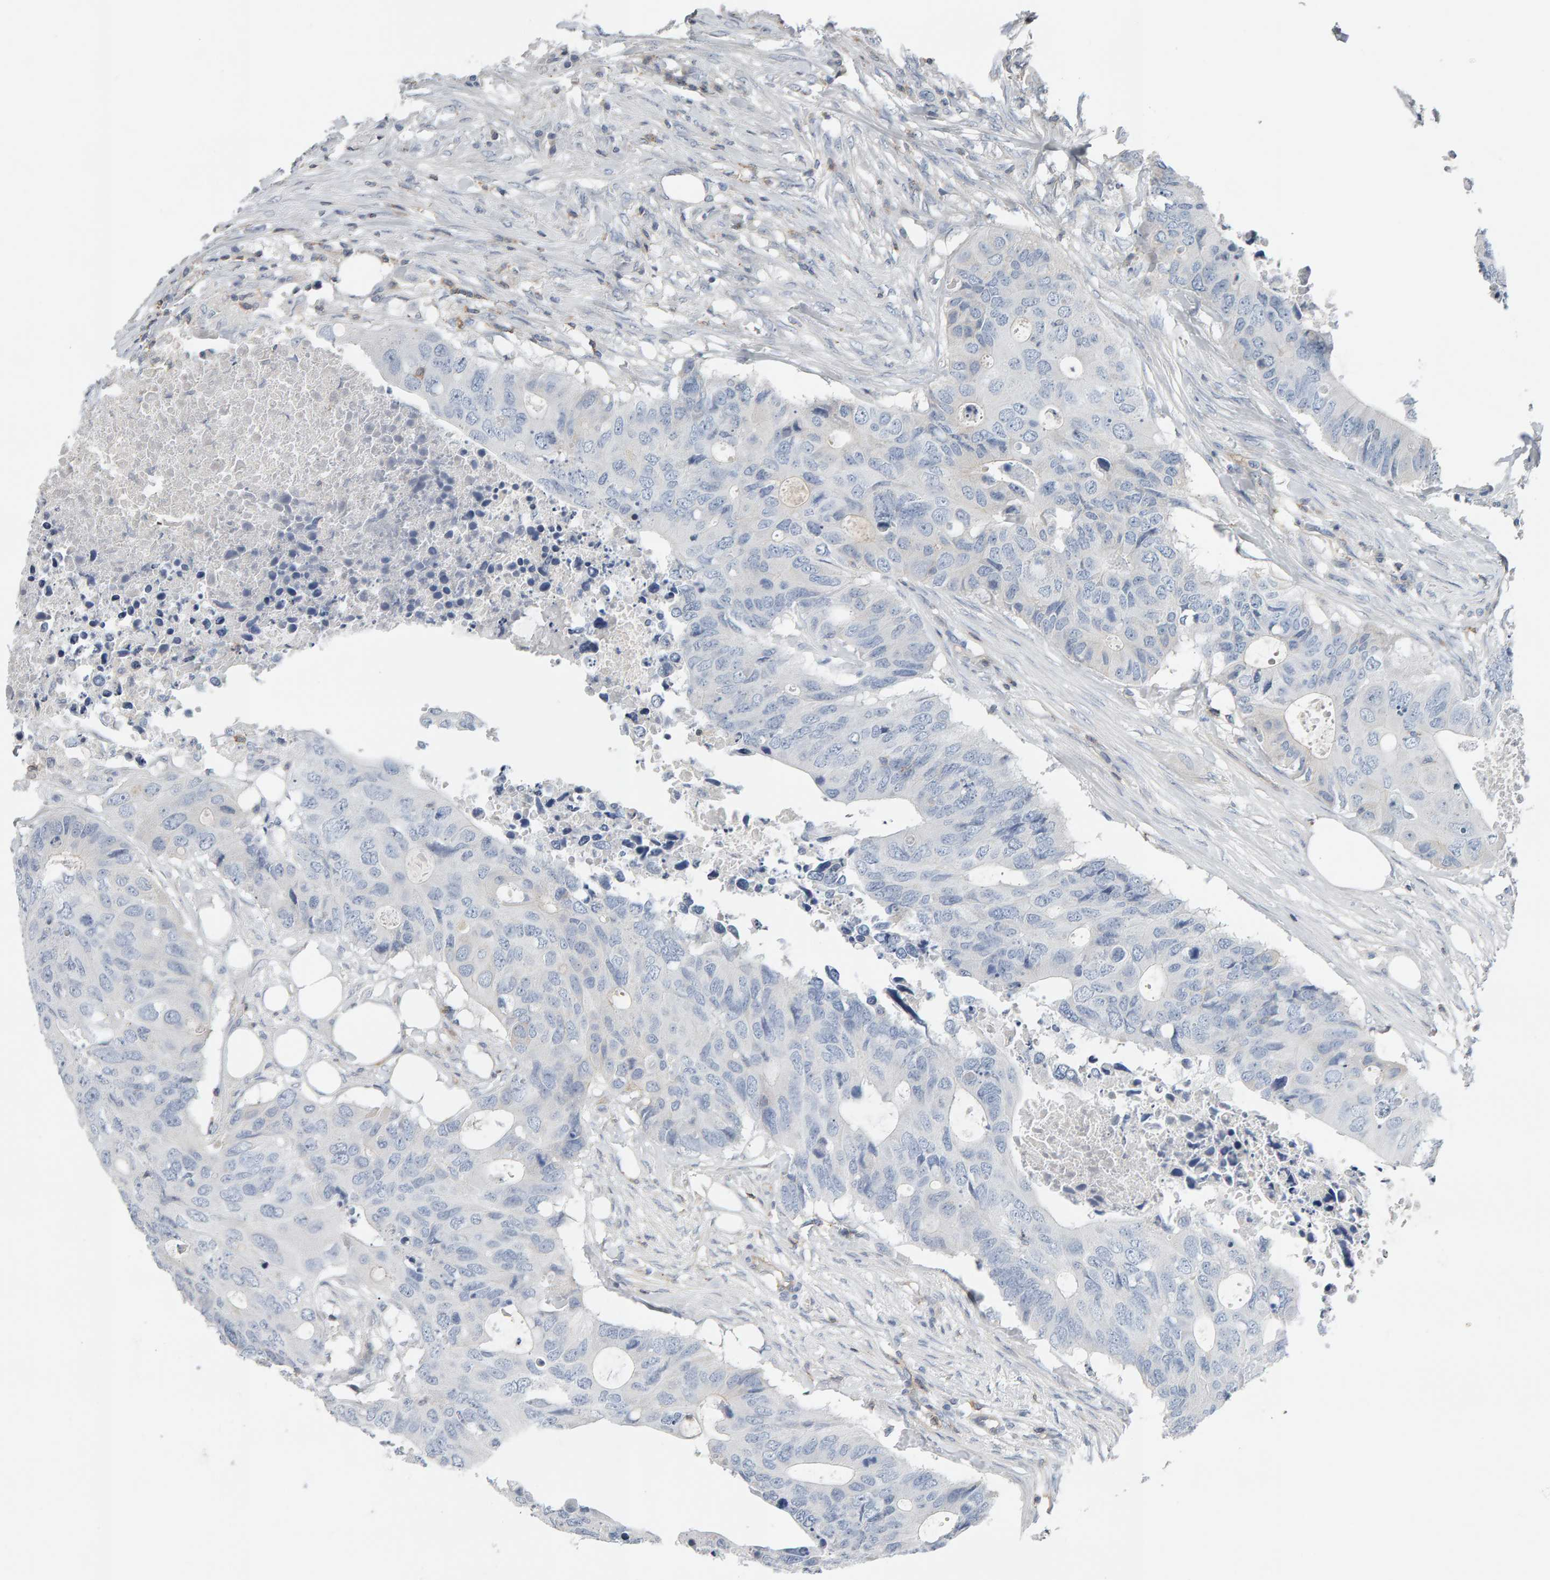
{"staining": {"intensity": "negative", "quantity": "none", "location": "none"}, "tissue": "colorectal cancer", "cell_type": "Tumor cells", "image_type": "cancer", "snomed": [{"axis": "morphology", "description": "Adenocarcinoma, NOS"}, {"axis": "topography", "description": "Colon"}], "caption": "Photomicrograph shows no significant protein positivity in tumor cells of colorectal adenocarcinoma.", "gene": "FYN", "patient": {"sex": "male", "age": 71}}